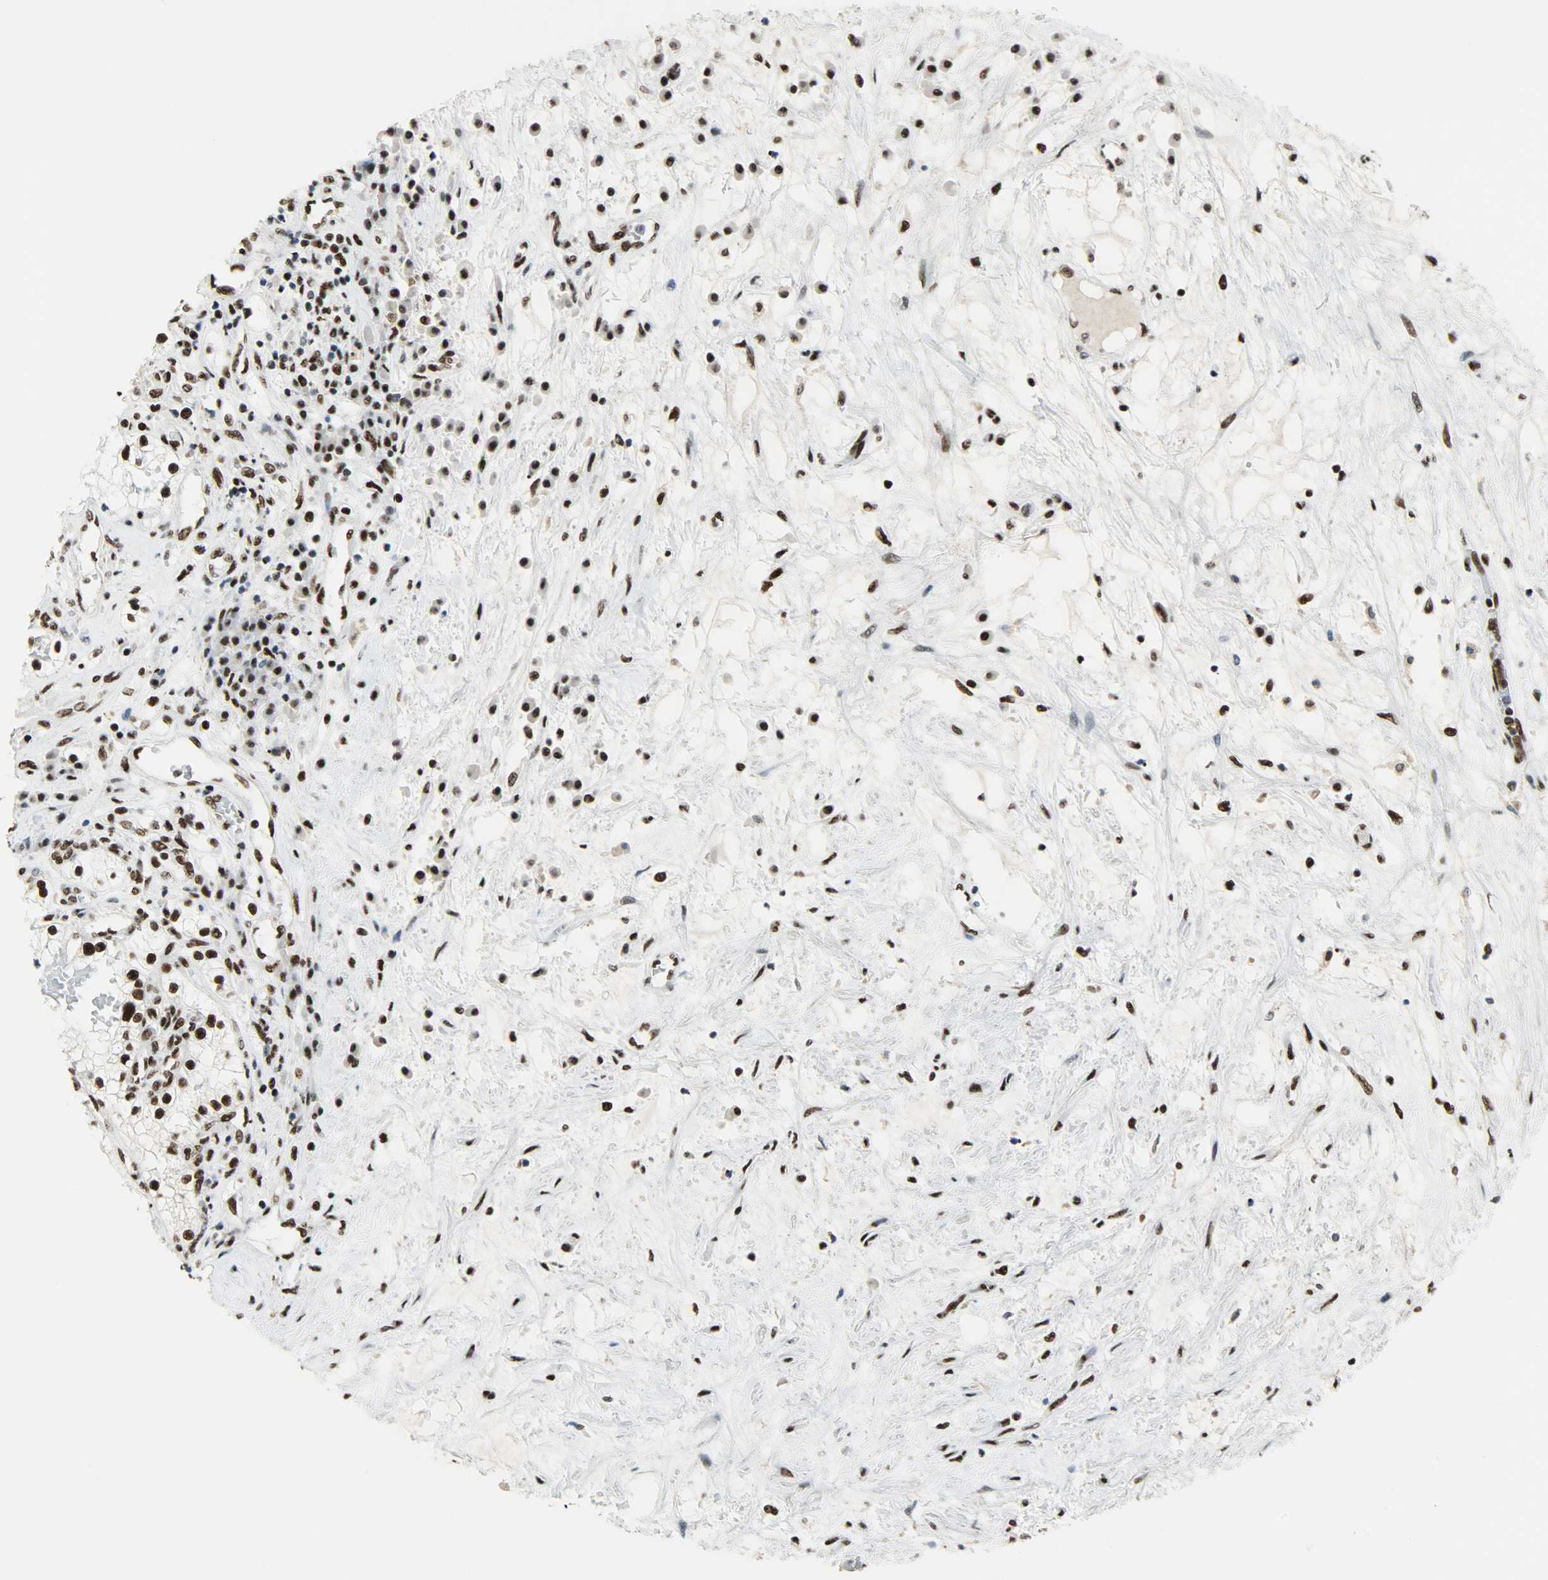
{"staining": {"intensity": "strong", "quantity": ">75%", "location": "nuclear"}, "tissue": "renal cancer", "cell_type": "Tumor cells", "image_type": "cancer", "snomed": [{"axis": "morphology", "description": "Adenocarcinoma, NOS"}, {"axis": "topography", "description": "Kidney"}], "caption": "This image shows immunohistochemistry staining of human adenocarcinoma (renal), with high strong nuclear expression in approximately >75% of tumor cells.", "gene": "SSB", "patient": {"sex": "male", "age": 68}}